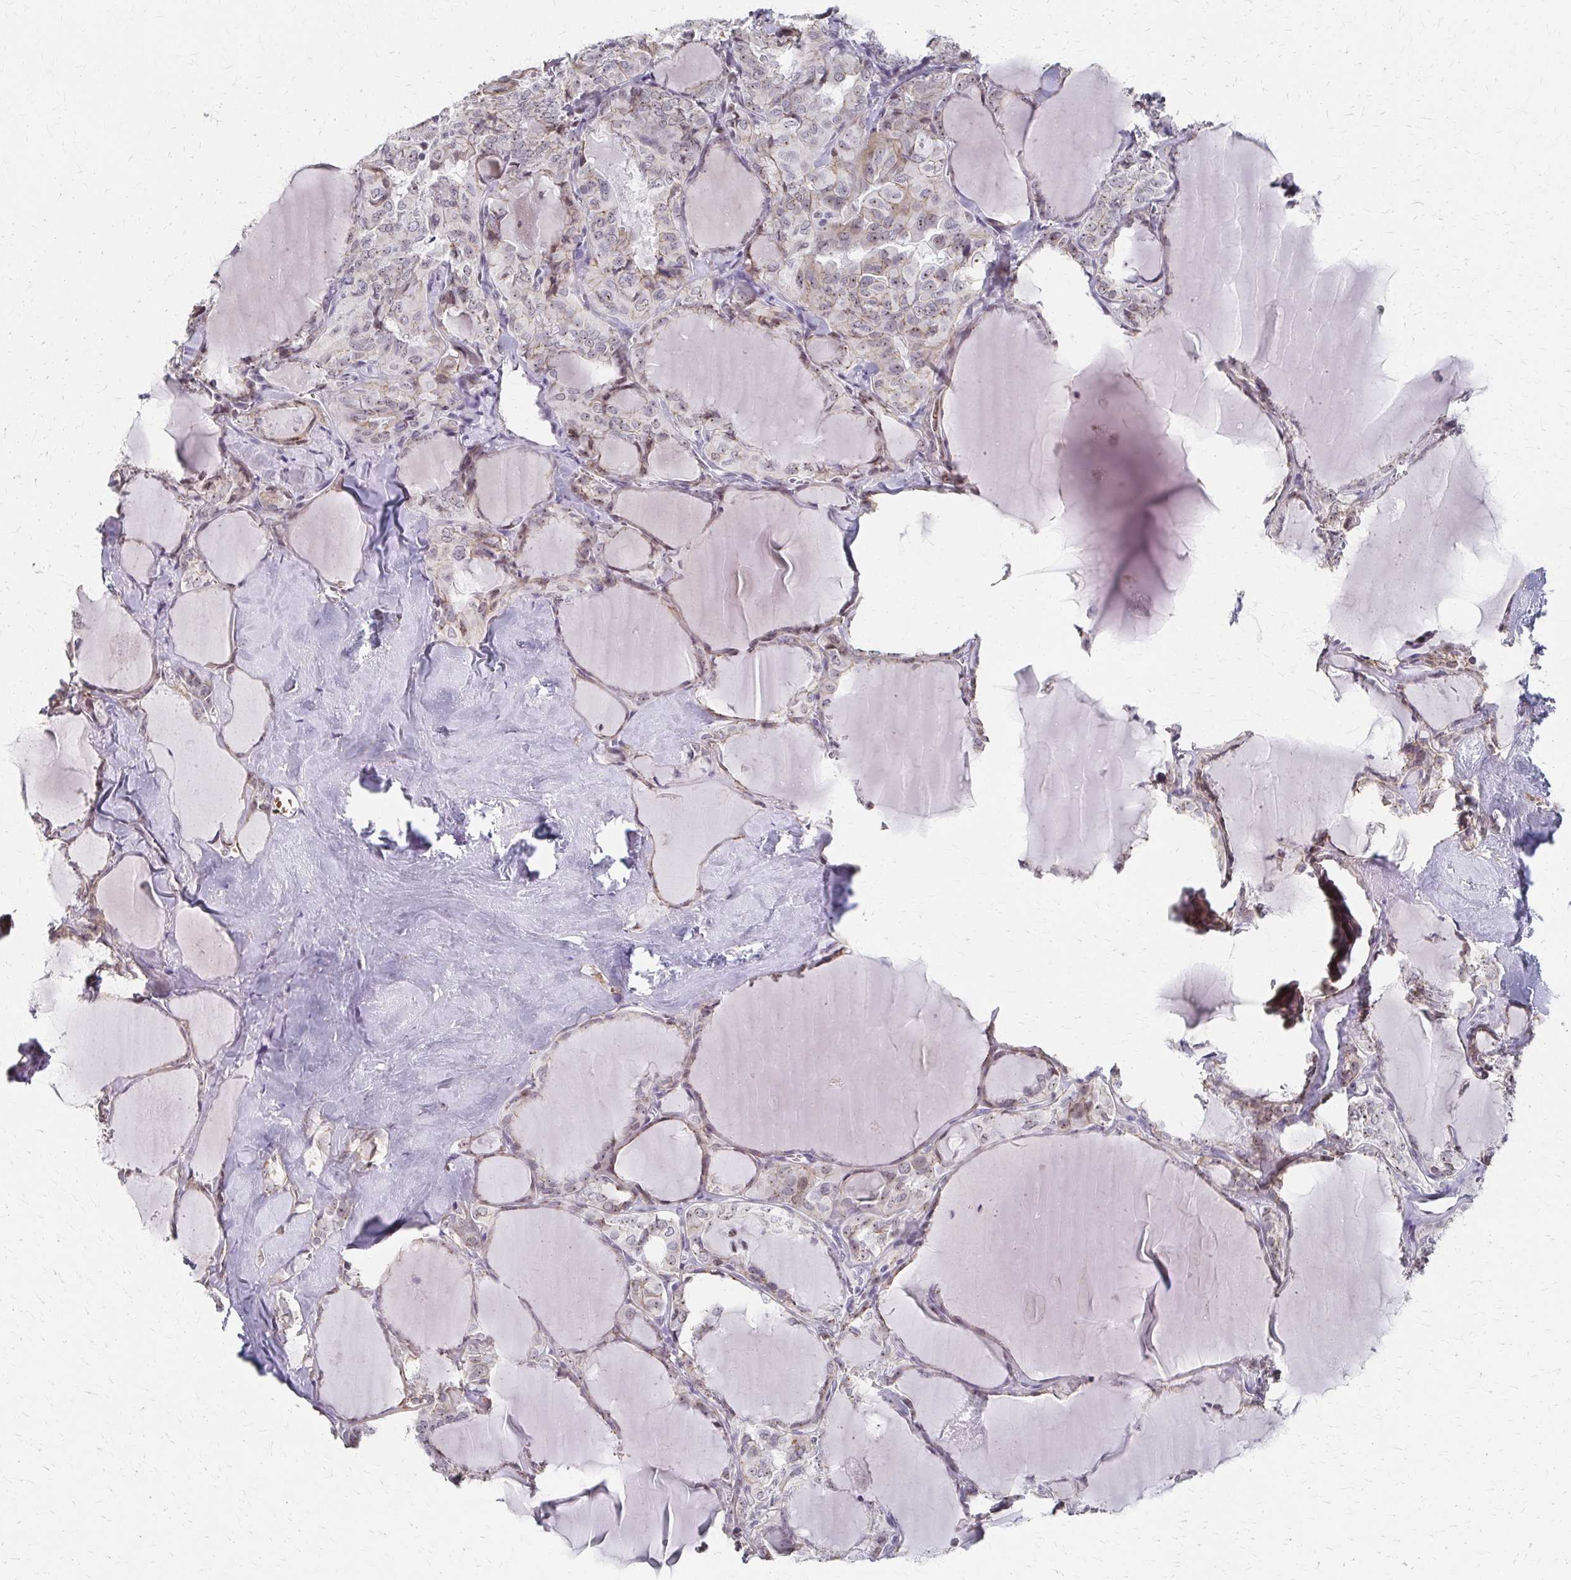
{"staining": {"intensity": "weak", "quantity": "25%-75%", "location": "nuclear"}, "tissue": "thyroid cancer", "cell_type": "Tumor cells", "image_type": "cancer", "snomed": [{"axis": "morphology", "description": "Papillary adenocarcinoma, NOS"}, {"axis": "topography", "description": "Thyroid gland"}], "caption": "High-magnification brightfield microscopy of thyroid papillary adenocarcinoma stained with DAB (3,3'-diaminobenzidine) (brown) and counterstained with hematoxylin (blue). tumor cells exhibit weak nuclear expression is seen in approximately25%-75% of cells. The protein of interest is shown in brown color, while the nuclei are stained blue.", "gene": "PES1", "patient": {"sex": "male", "age": 30}}